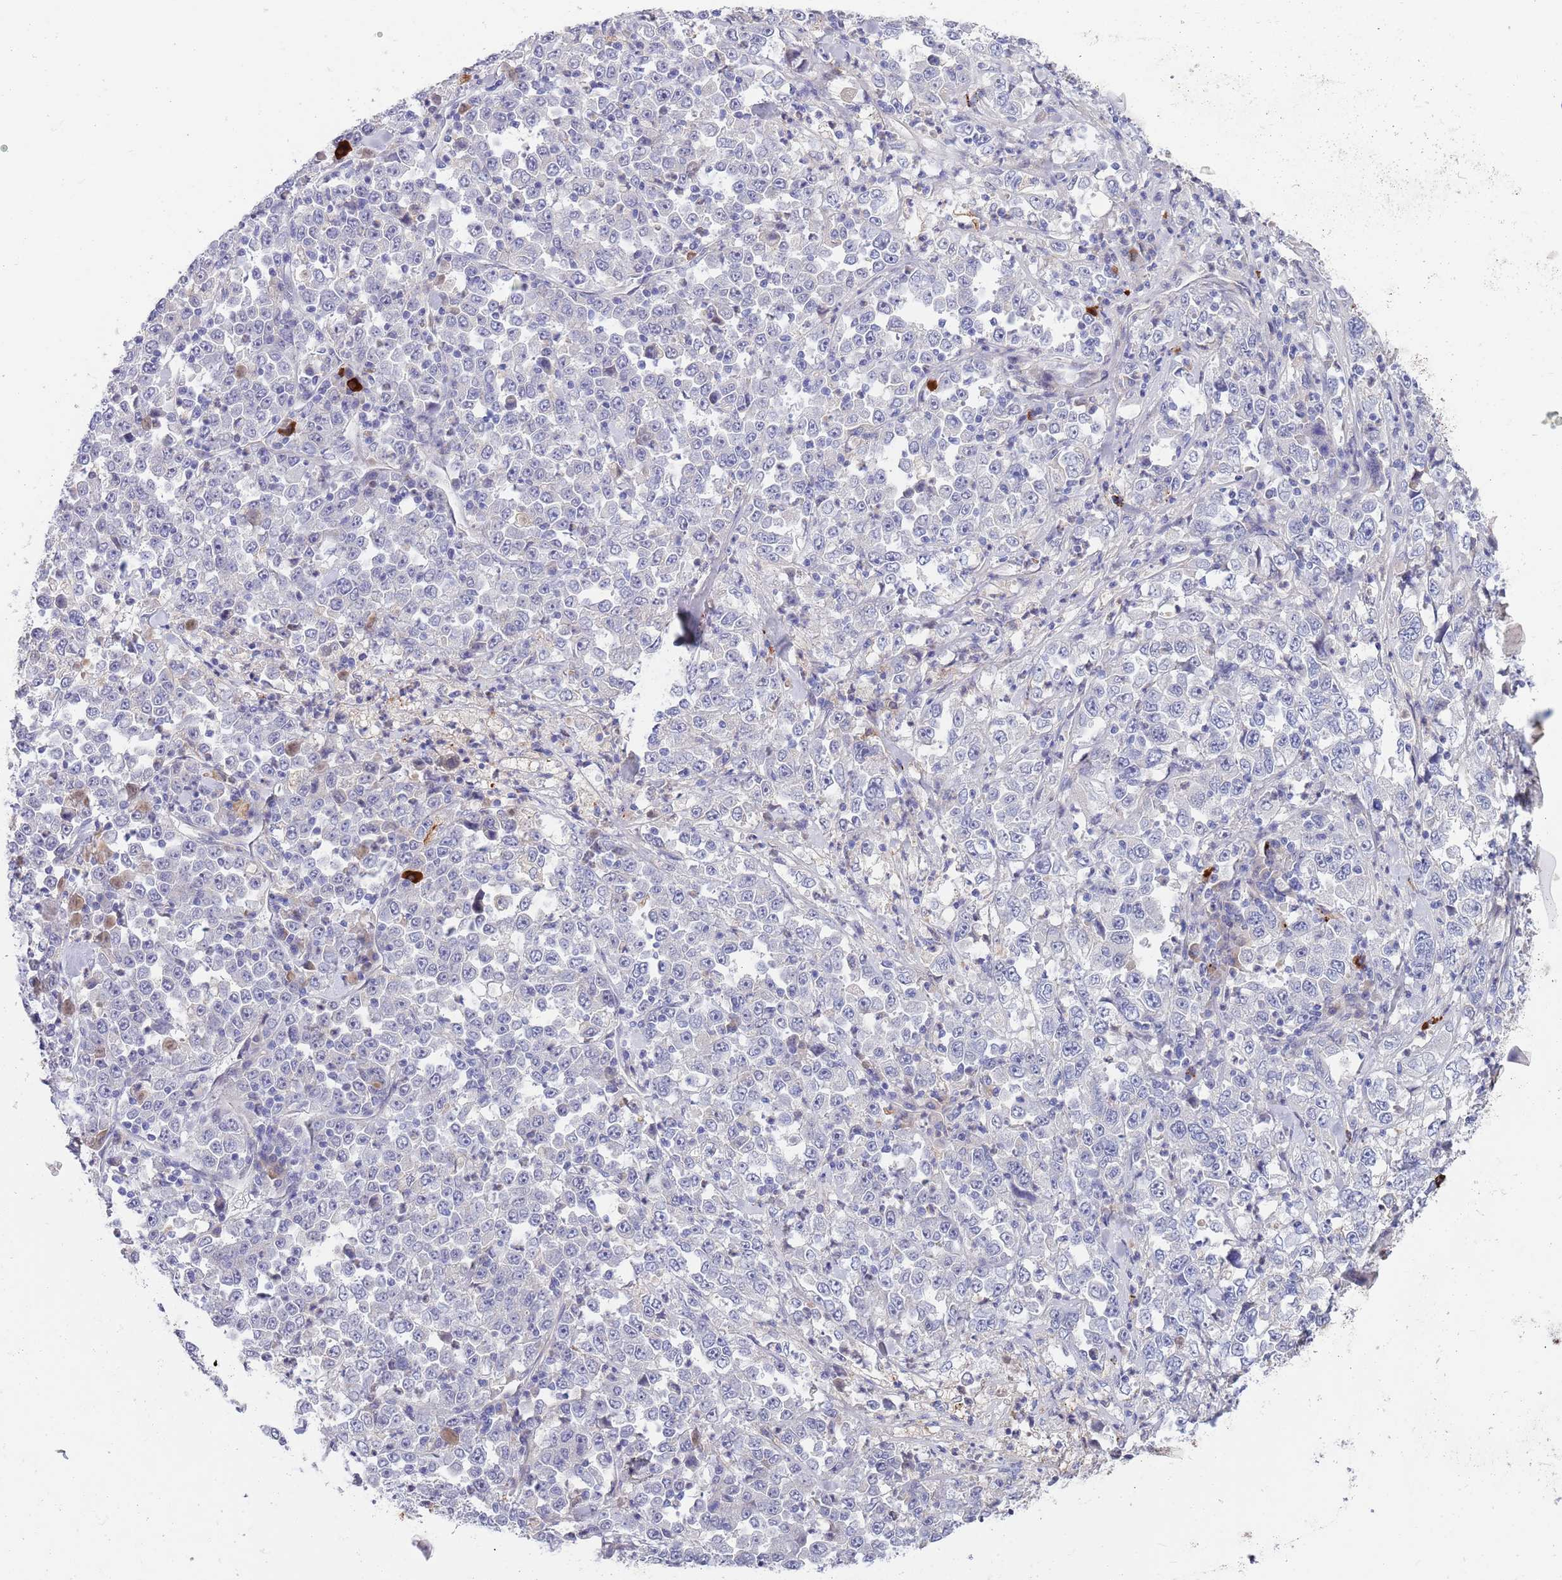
{"staining": {"intensity": "negative", "quantity": "none", "location": "none"}, "tissue": "stomach cancer", "cell_type": "Tumor cells", "image_type": "cancer", "snomed": [{"axis": "morphology", "description": "Normal tissue, NOS"}, {"axis": "morphology", "description": "Adenocarcinoma, NOS"}, {"axis": "topography", "description": "Stomach, upper"}, {"axis": "topography", "description": "Stomach"}], "caption": "Immunohistochemical staining of human adenocarcinoma (stomach) exhibits no significant expression in tumor cells.", "gene": "NLRP6", "patient": {"sex": "male", "age": 59}}